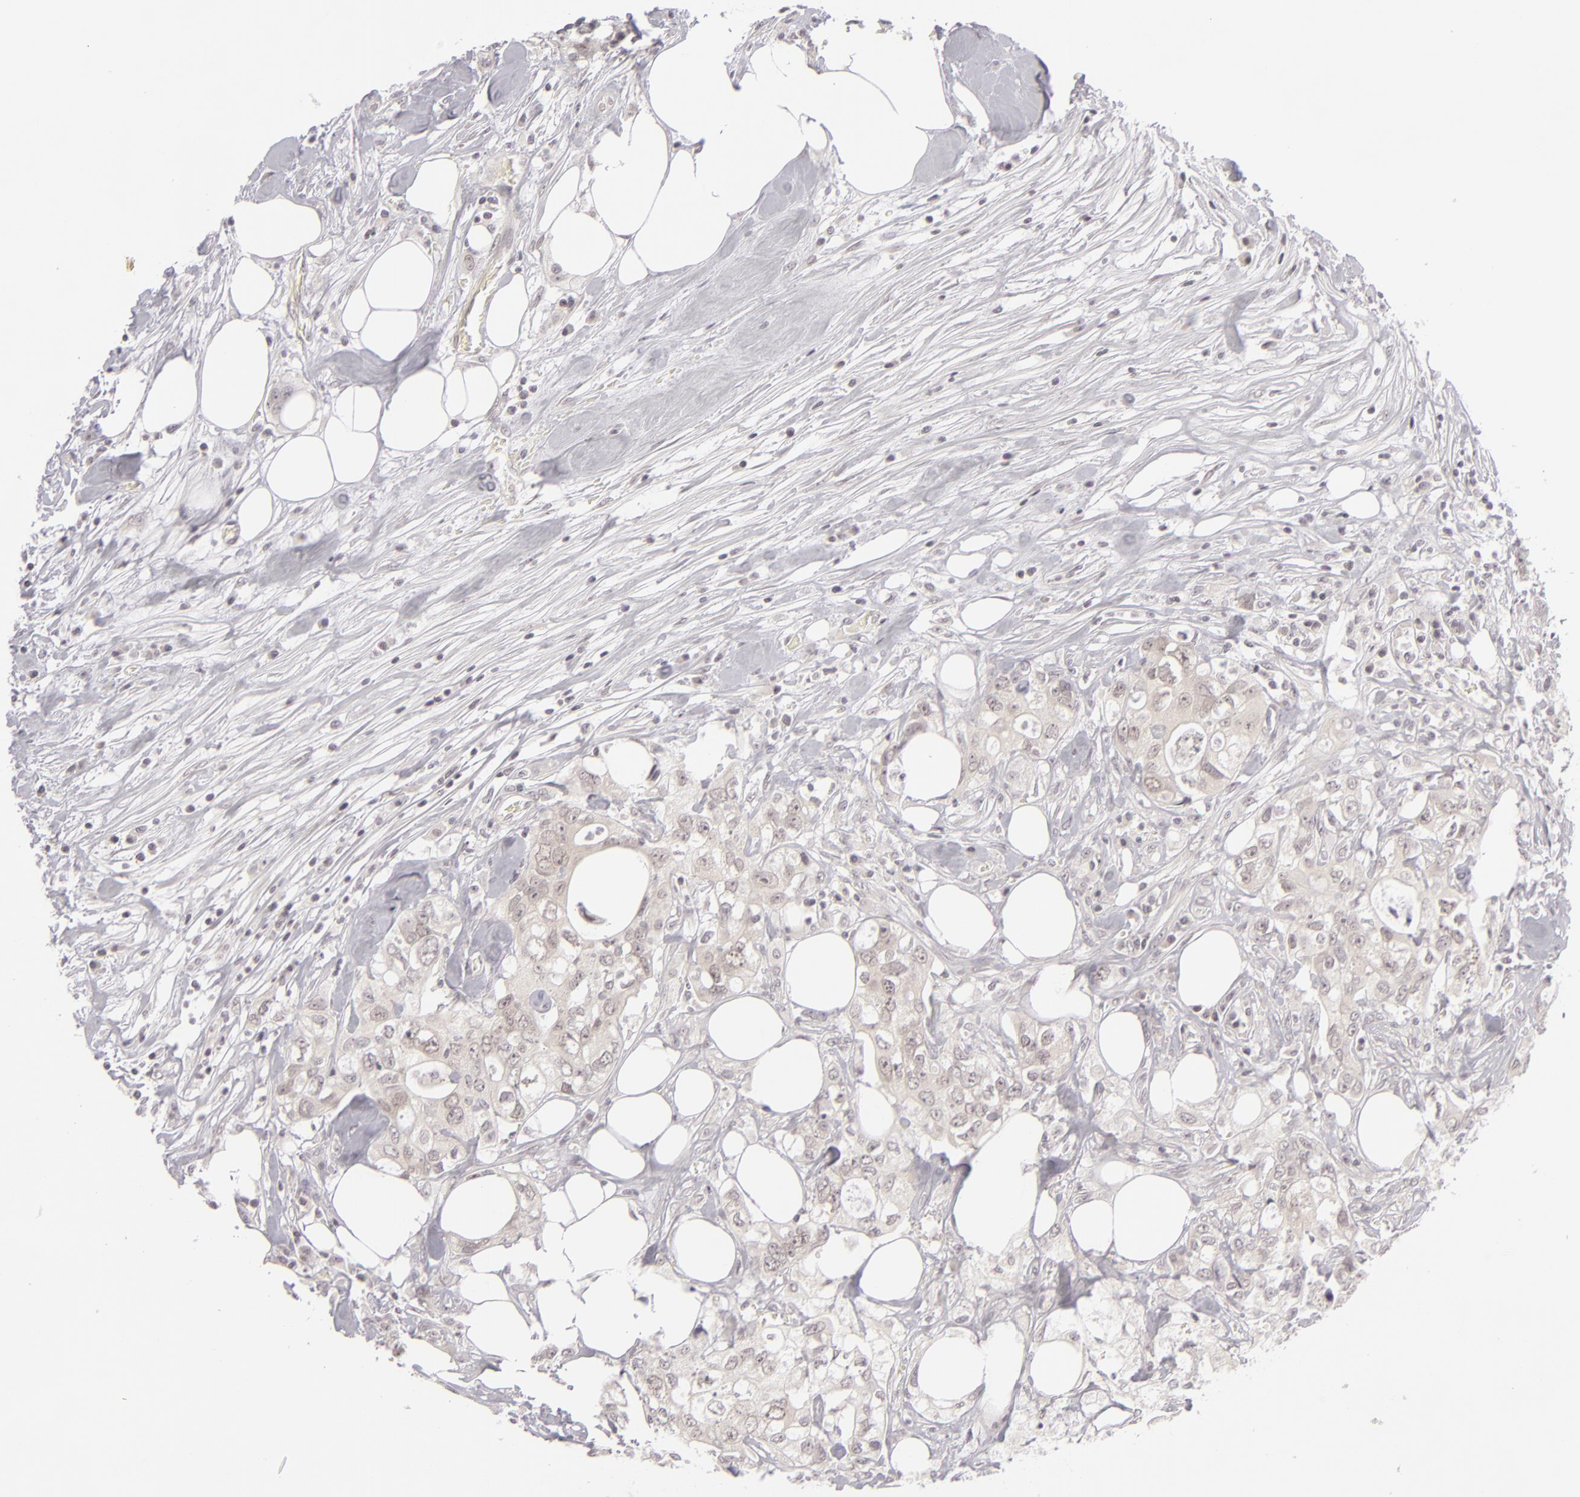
{"staining": {"intensity": "negative", "quantity": "none", "location": "none"}, "tissue": "colorectal cancer", "cell_type": "Tumor cells", "image_type": "cancer", "snomed": [{"axis": "morphology", "description": "Adenocarcinoma, NOS"}, {"axis": "topography", "description": "Rectum"}], "caption": "Immunohistochemistry (IHC) of human colorectal cancer (adenocarcinoma) shows no expression in tumor cells.", "gene": "DLG3", "patient": {"sex": "female", "age": 57}}